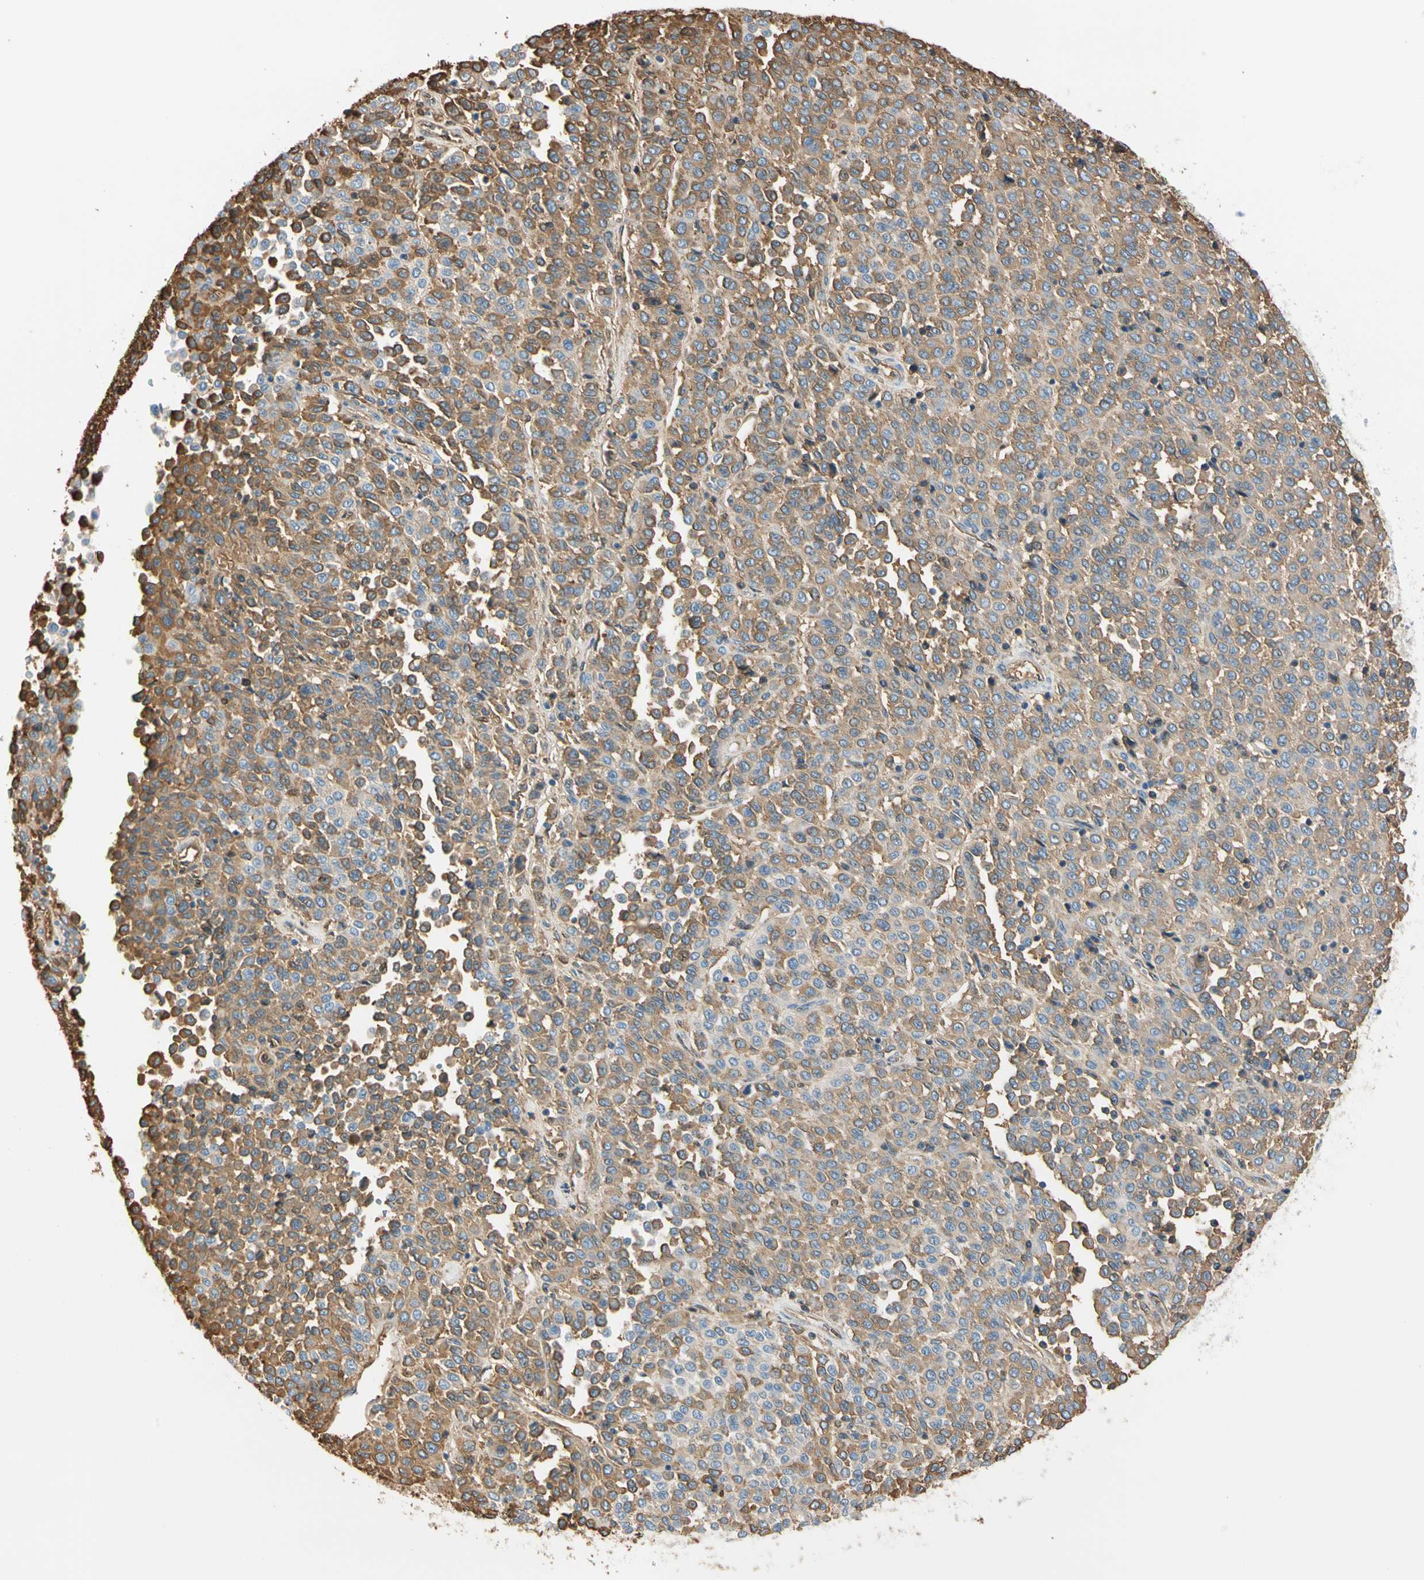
{"staining": {"intensity": "moderate", "quantity": ">75%", "location": "cytoplasmic/membranous"}, "tissue": "melanoma", "cell_type": "Tumor cells", "image_type": "cancer", "snomed": [{"axis": "morphology", "description": "Malignant melanoma, Metastatic site"}, {"axis": "topography", "description": "Pancreas"}], "caption": "This image exhibits IHC staining of human melanoma, with medium moderate cytoplasmic/membranous positivity in approximately >75% of tumor cells.", "gene": "LAMB3", "patient": {"sex": "female", "age": 30}}